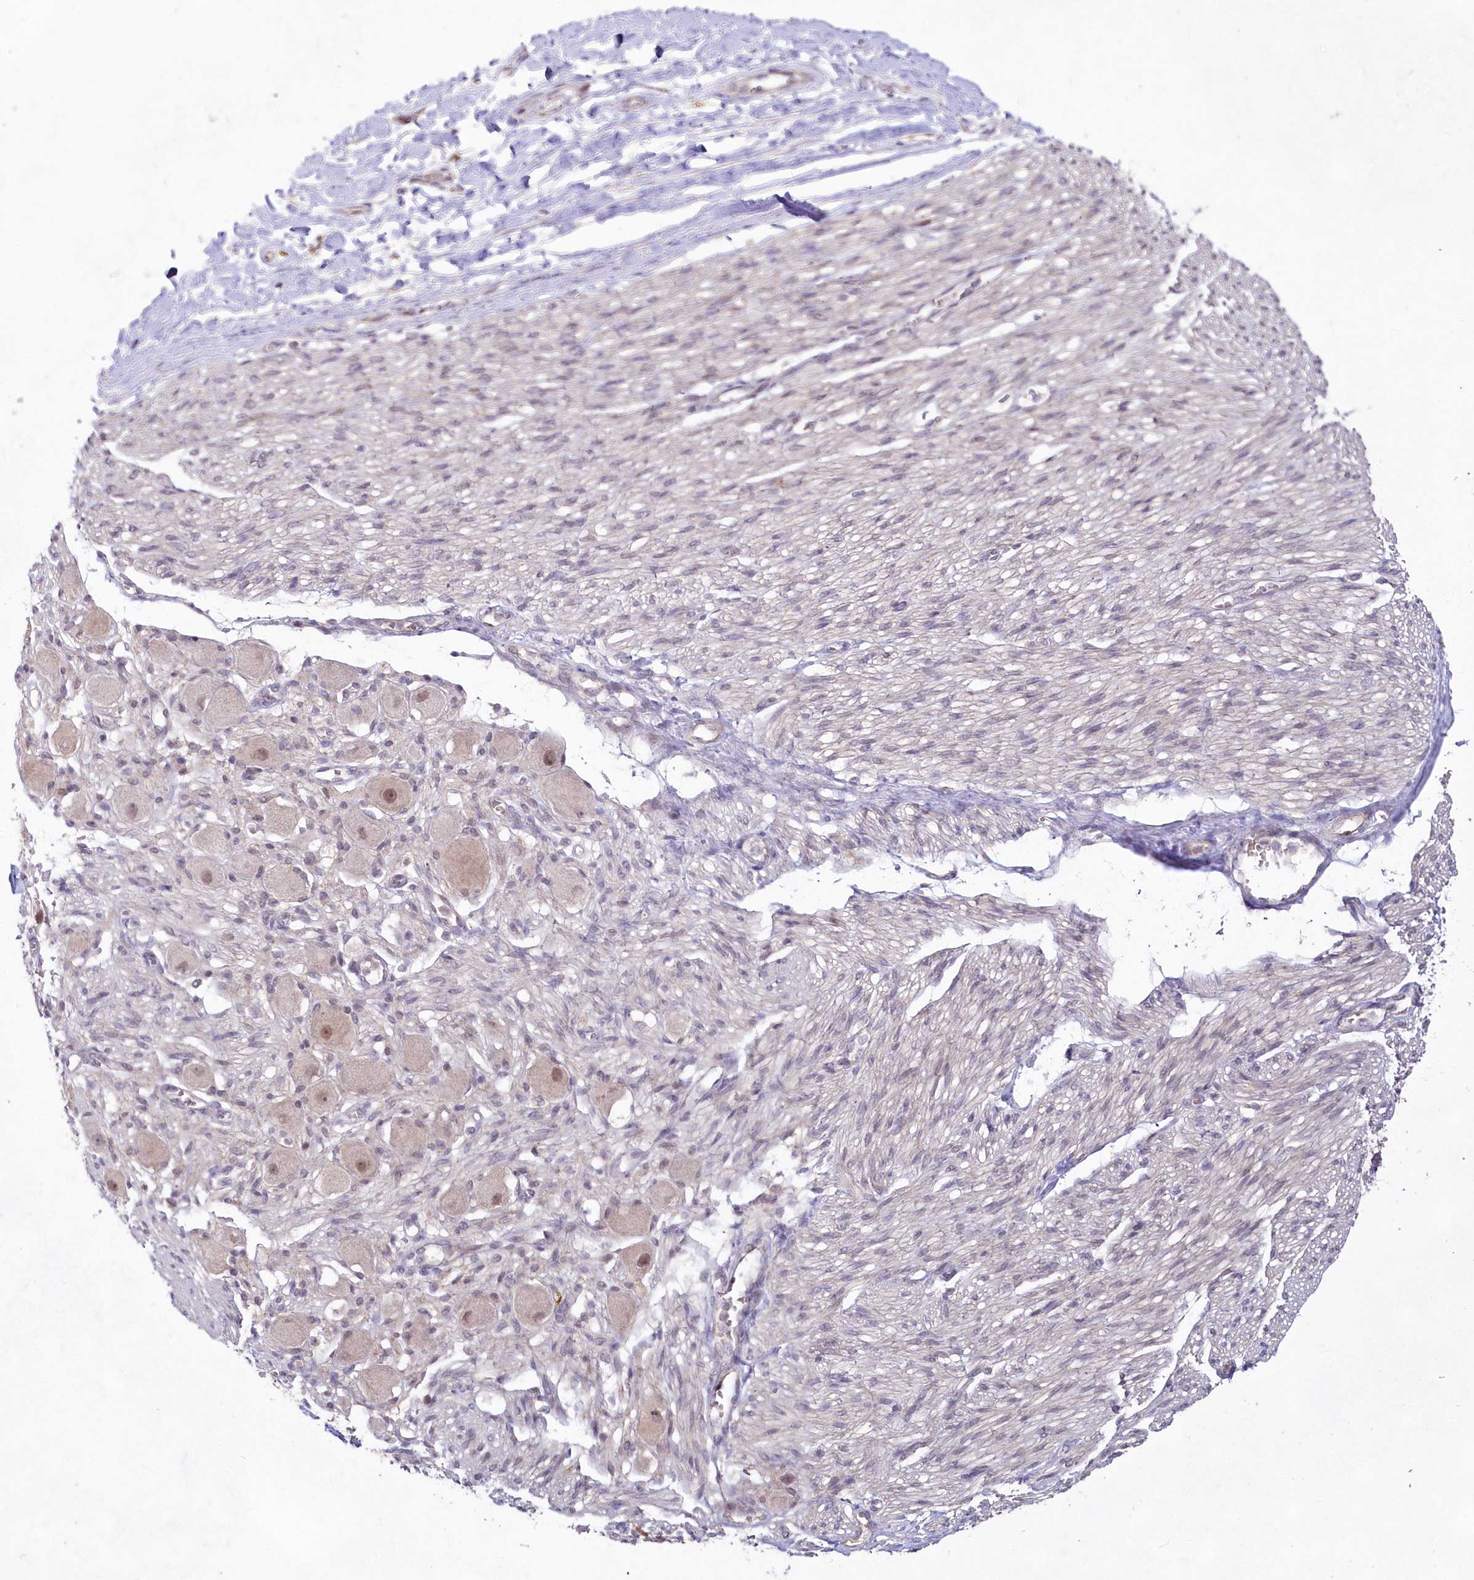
{"staining": {"intensity": "weak", "quantity": "25%-75%", "location": "cytoplasmic/membranous"}, "tissue": "adipose tissue", "cell_type": "Adipocytes", "image_type": "normal", "snomed": [{"axis": "morphology", "description": "Normal tissue, NOS"}, {"axis": "topography", "description": "Kidney"}, {"axis": "topography", "description": "Peripheral nerve tissue"}], "caption": "High-magnification brightfield microscopy of normal adipose tissue stained with DAB (brown) and counterstained with hematoxylin (blue). adipocytes exhibit weak cytoplasmic/membranous staining is identified in about25%-75% of cells. (Stains: DAB in brown, nuclei in blue, Microscopy: brightfield microscopy at high magnification).", "gene": "IMPA1", "patient": {"sex": "male", "age": 7}}